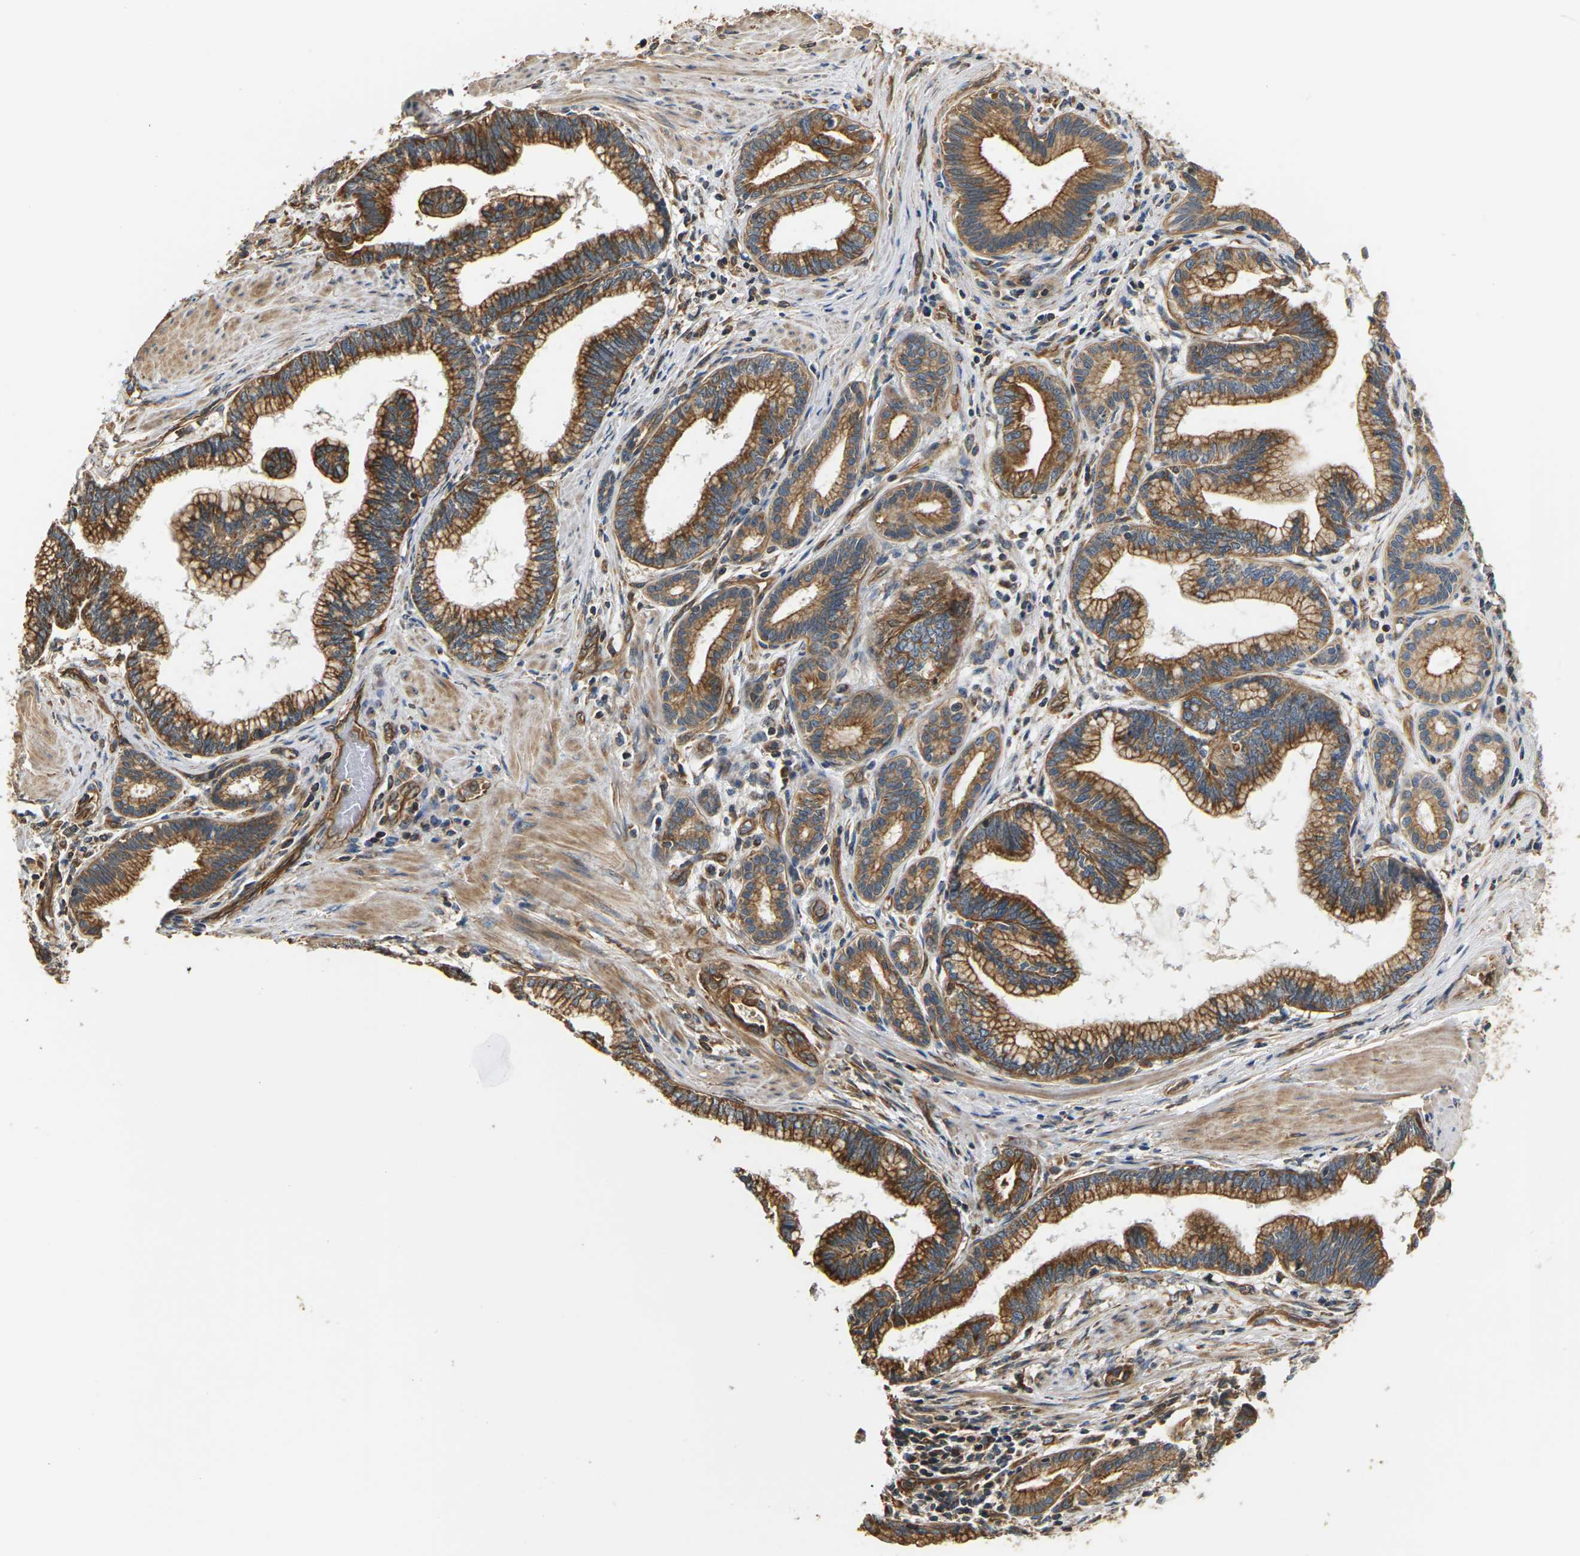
{"staining": {"intensity": "strong", "quantity": ">75%", "location": "cytoplasmic/membranous"}, "tissue": "pancreatic cancer", "cell_type": "Tumor cells", "image_type": "cancer", "snomed": [{"axis": "morphology", "description": "Adenocarcinoma, NOS"}, {"axis": "topography", "description": "Pancreas"}], "caption": "IHC of human pancreatic cancer (adenocarcinoma) displays high levels of strong cytoplasmic/membranous expression in approximately >75% of tumor cells. The protein is shown in brown color, while the nuclei are stained blue.", "gene": "PCDHB4", "patient": {"sex": "female", "age": 64}}